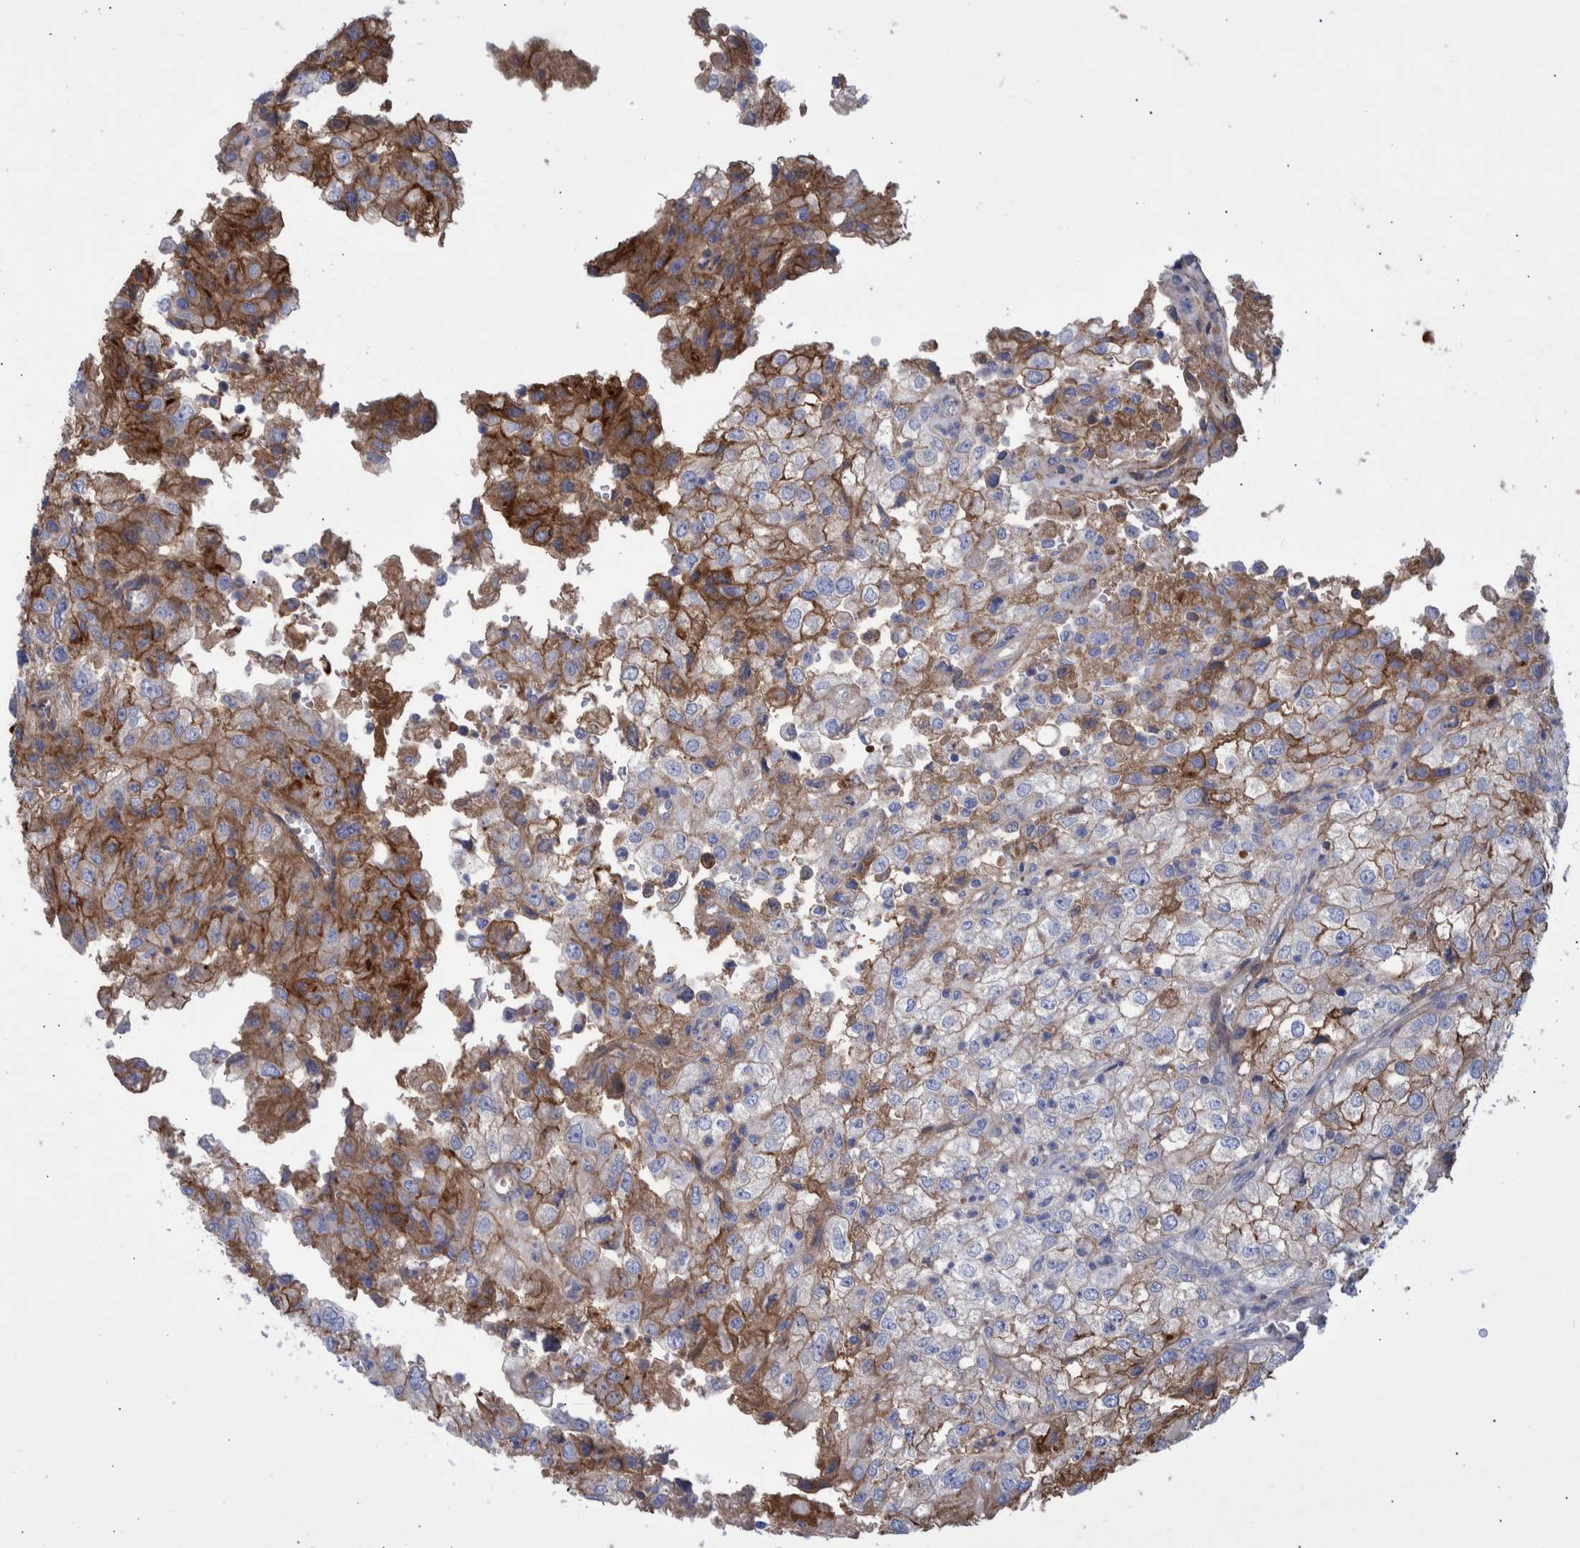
{"staining": {"intensity": "moderate", "quantity": "25%-75%", "location": "cytoplasmic/membranous"}, "tissue": "renal cancer", "cell_type": "Tumor cells", "image_type": "cancer", "snomed": [{"axis": "morphology", "description": "Adenocarcinoma, NOS"}, {"axis": "topography", "description": "Kidney"}], "caption": "Immunohistochemistry (IHC) photomicrograph of neoplastic tissue: human adenocarcinoma (renal) stained using immunohistochemistry displays medium levels of moderate protein expression localized specifically in the cytoplasmic/membranous of tumor cells, appearing as a cytoplasmic/membranous brown color.", "gene": "DLL4", "patient": {"sex": "female", "age": 54}}